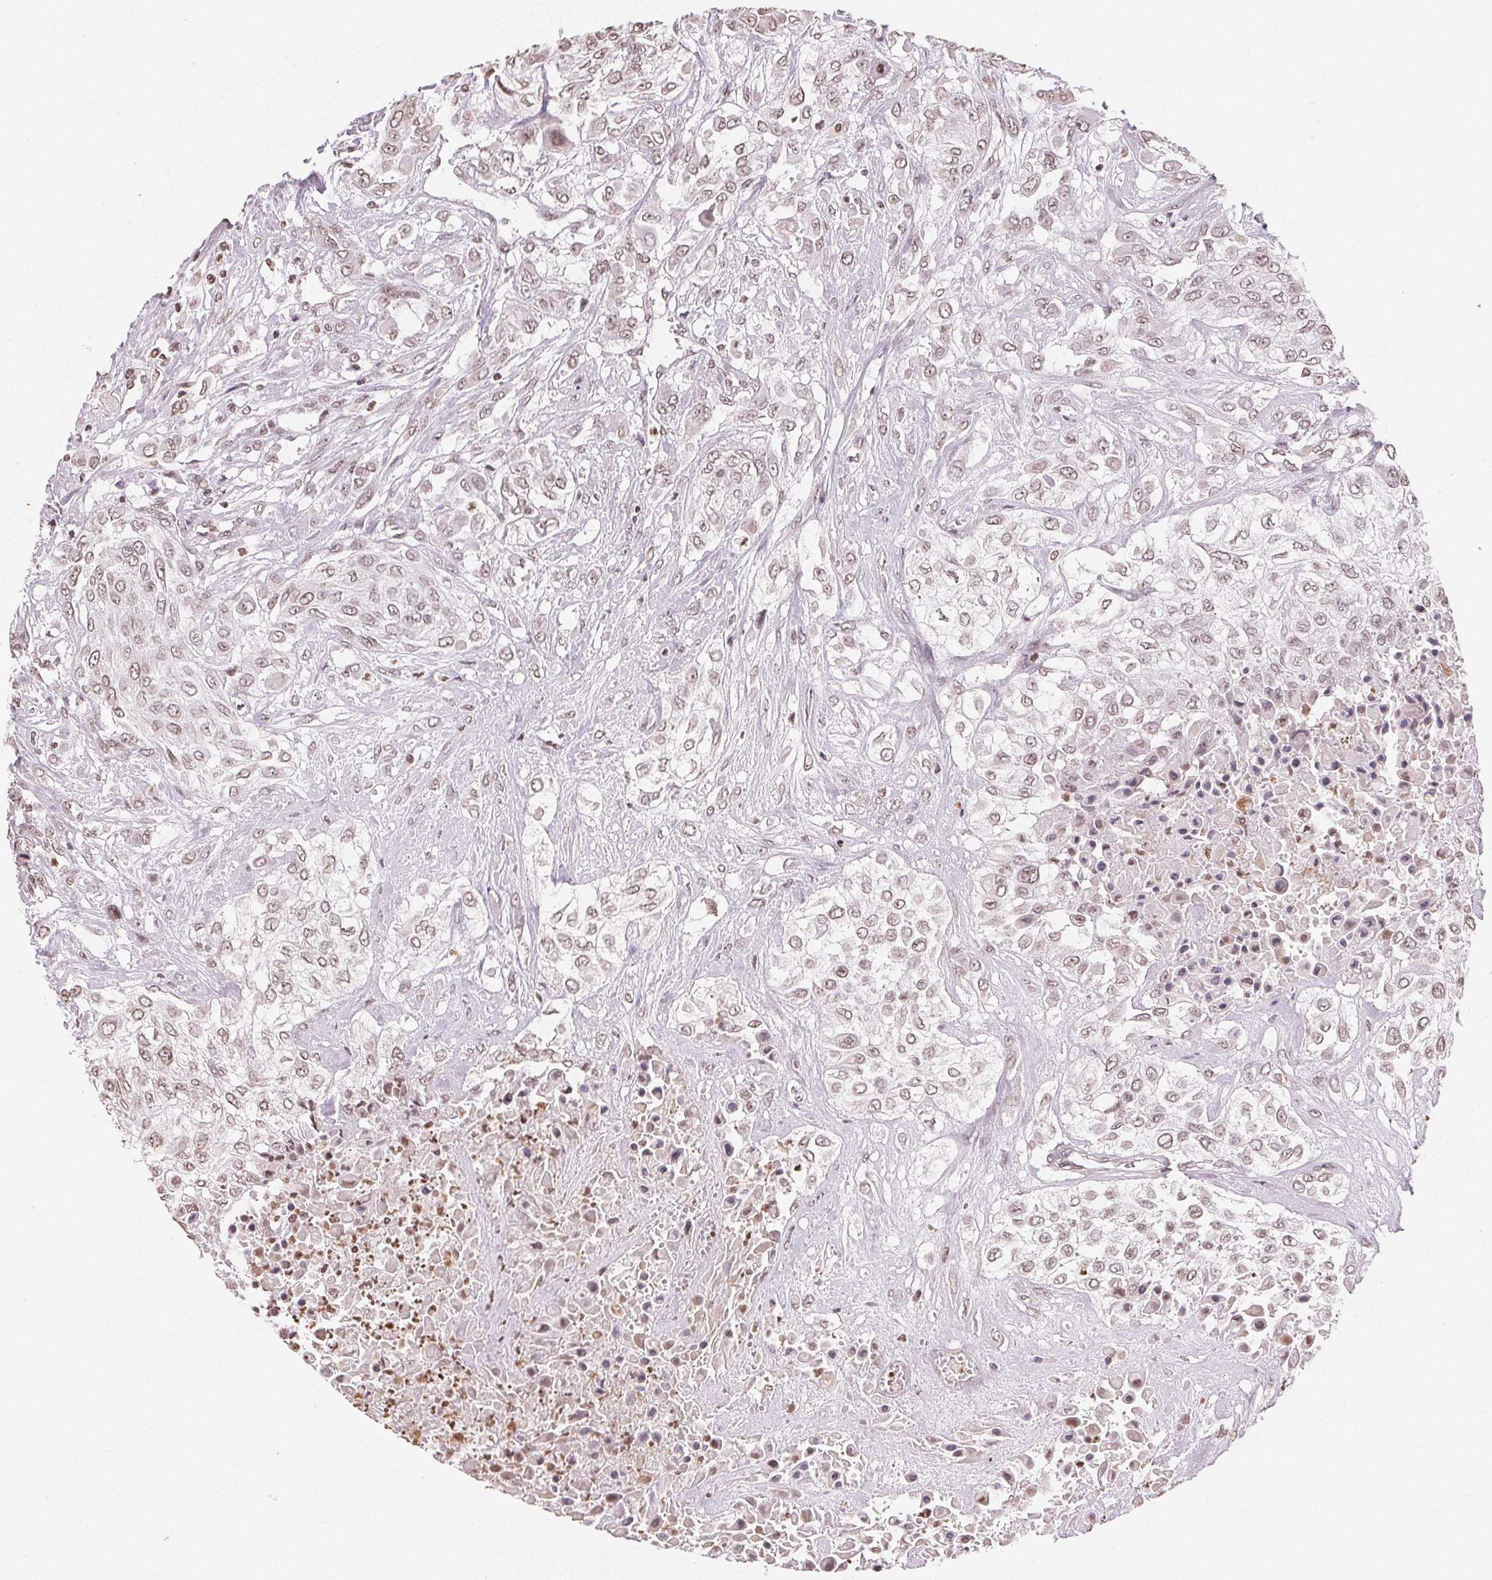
{"staining": {"intensity": "weak", "quantity": "25%-75%", "location": "nuclear"}, "tissue": "urothelial cancer", "cell_type": "Tumor cells", "image_type": "cancer", "snomed": [{"axis": "morphology", "description": "Urothelial carcinoma, High grade"}, {"axis": "topography", "description": "Urinary bladder"}], "caption": "This photomicrograph exhibits IHC staining of urothelial cancer, with low weak nuclear expression in approximately 25%-75% of tumor cells.", "gene": "TBP", "patient": {"sex": "male", "age": 57}}